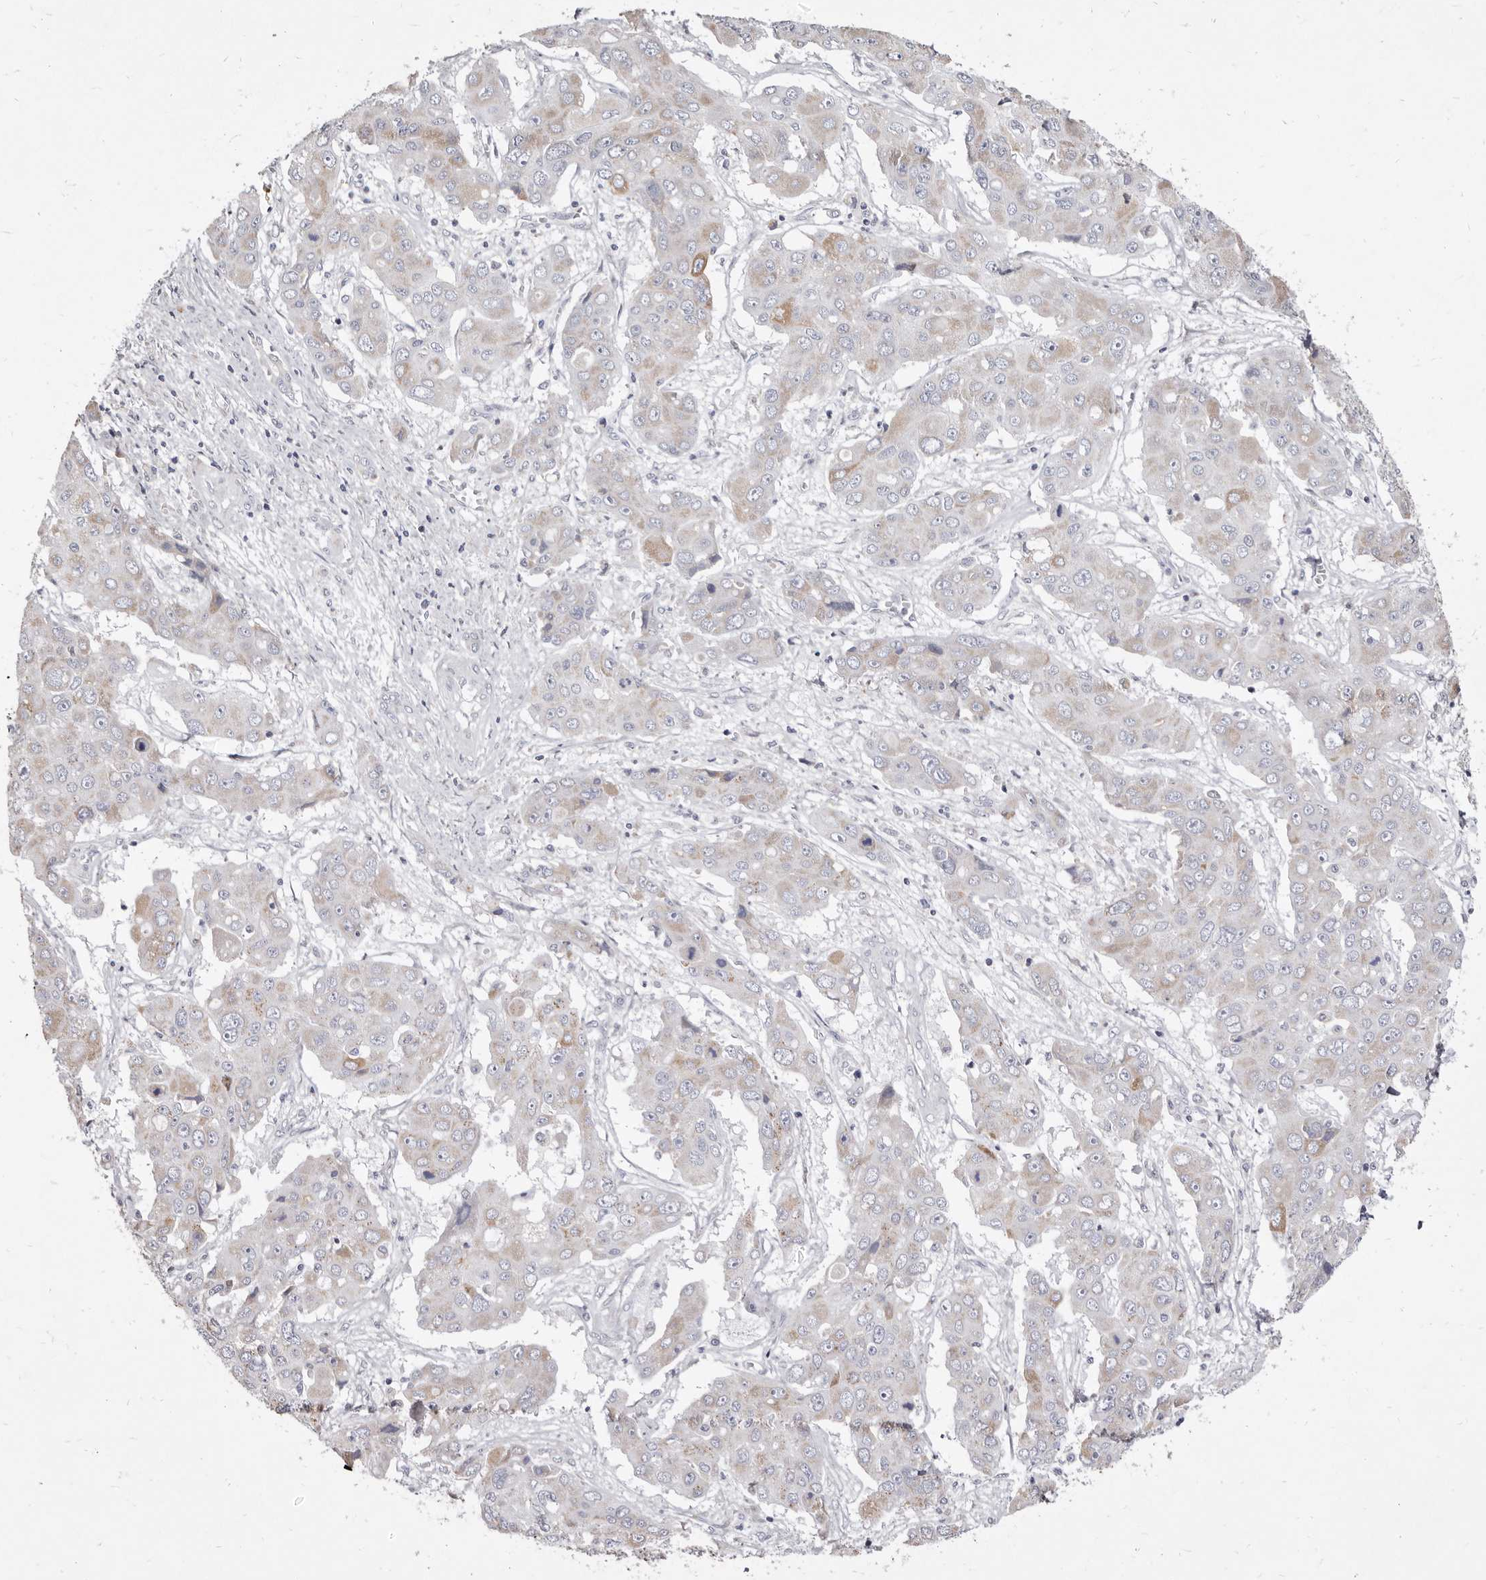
{"staining": {"intensity": "moderate", "quantity": "<25%", "location": "cytoplasmic/membranous"}, "tissue": "liver cancer", "cell_type": "Tumor cells", "image_type": "cancer", "snomed": [{"axis": "morphology", "description": "Cholangiocarcinoma"}, {"axis": "topography", "description": "Liver"}], "caption": "Liver cancer (cholangiocarcinoma) tissue exhibits moderate cytoplasmic/membranous staining in approximately <25% of tumor cells", "gene": "CYP2E1", "patient": {"sex": "male", "age": 67}}